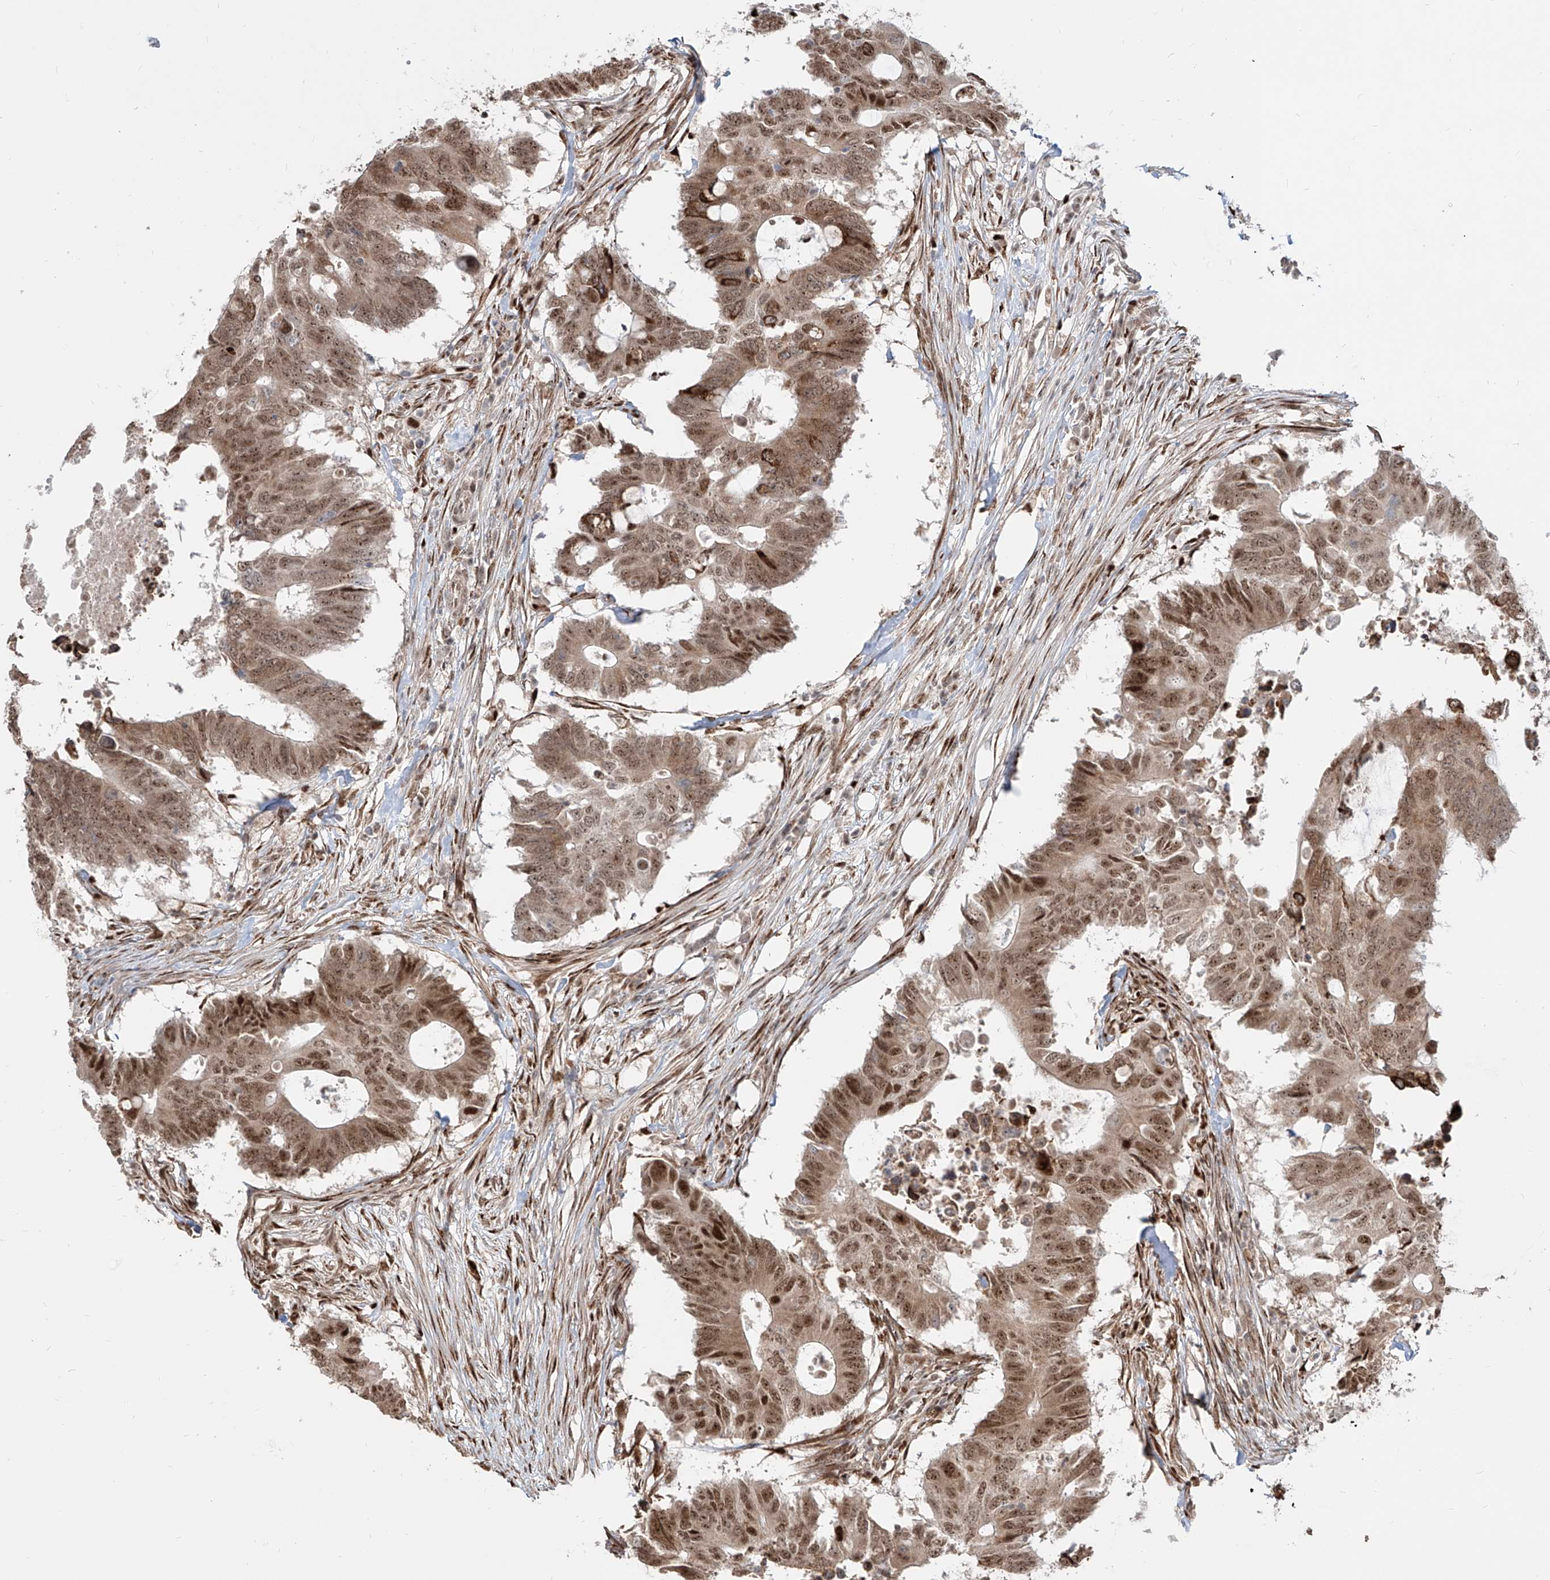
{"staining": {"intensity": "moderate", "quantity": ">75%", "location": "cytoplasmic/membranous,nuclear"}, "tissue": "colorectal cancer", "cell_type": "Tumor cells", "image_type": "cancer", "snomed": [{"axis": "morphology", "description": "Adenocarcinoma, NOS"}, {"axis": "topography", "description": "Colon"}], "caption": "Colorectal adenocarcinoma was stained to show a protein in brown. There is medium levels of moderate cytoplasmic/membranous and nuclear expression in approximately >75% of tumor cells.", "gene": "ZNF710", "patient": {"sex": "male", "age": 71}}